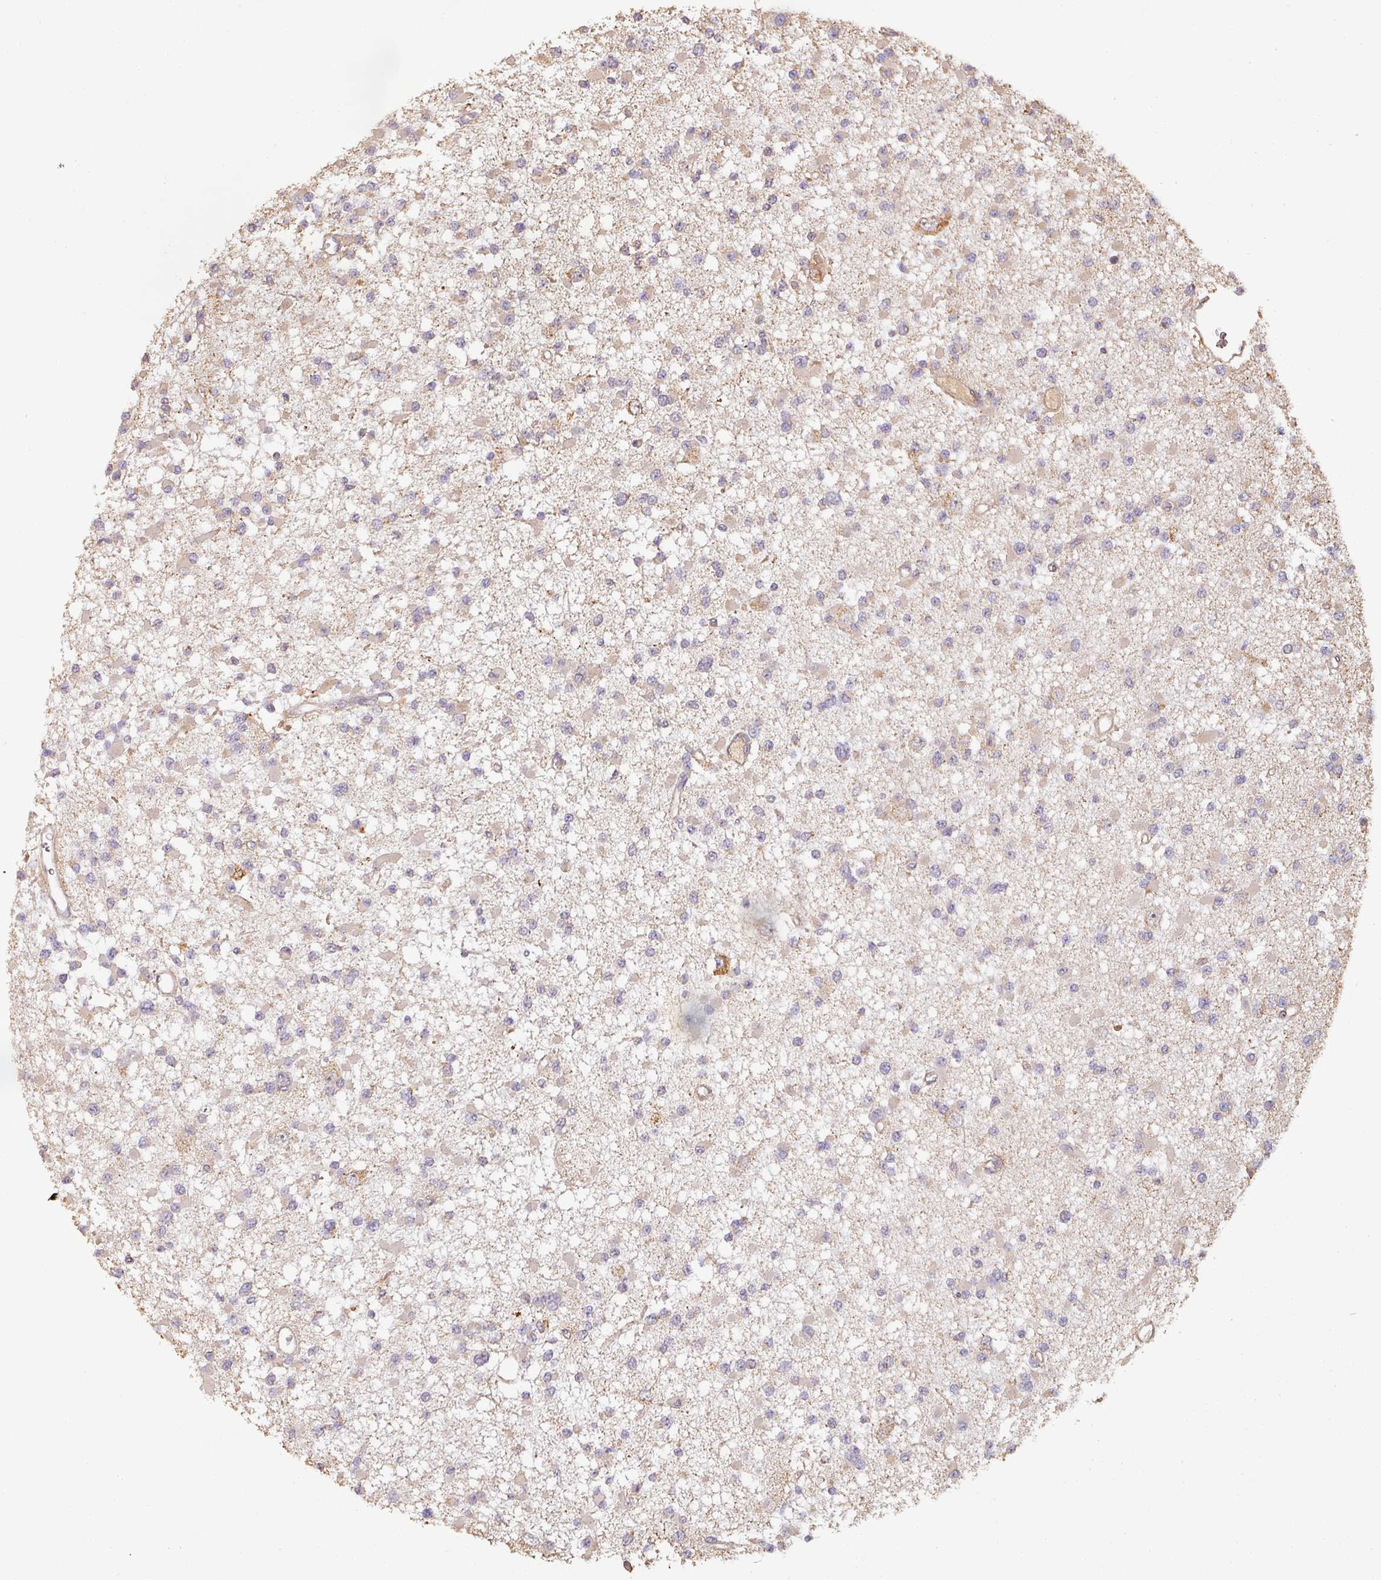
{"staining": {"intensity": "negative", "quantity": "none", "location": "none"}, "tissue": "glioma", "cell_type": "Tumor cells", "image_type": "cancer", "snomed": [{"axis": "morphology", "description": "Glioma, malignant, Low grade"}, {"axis": "topography", "description": "Brain"}], "caption": "Immunohistochemistry micrograph of neoplastic tissue: human glioma stained with DAB displays no significant protein staining in tumor cells.", "gene": "BPIFB3", "patient": {"sex": "female", "age": 22}}